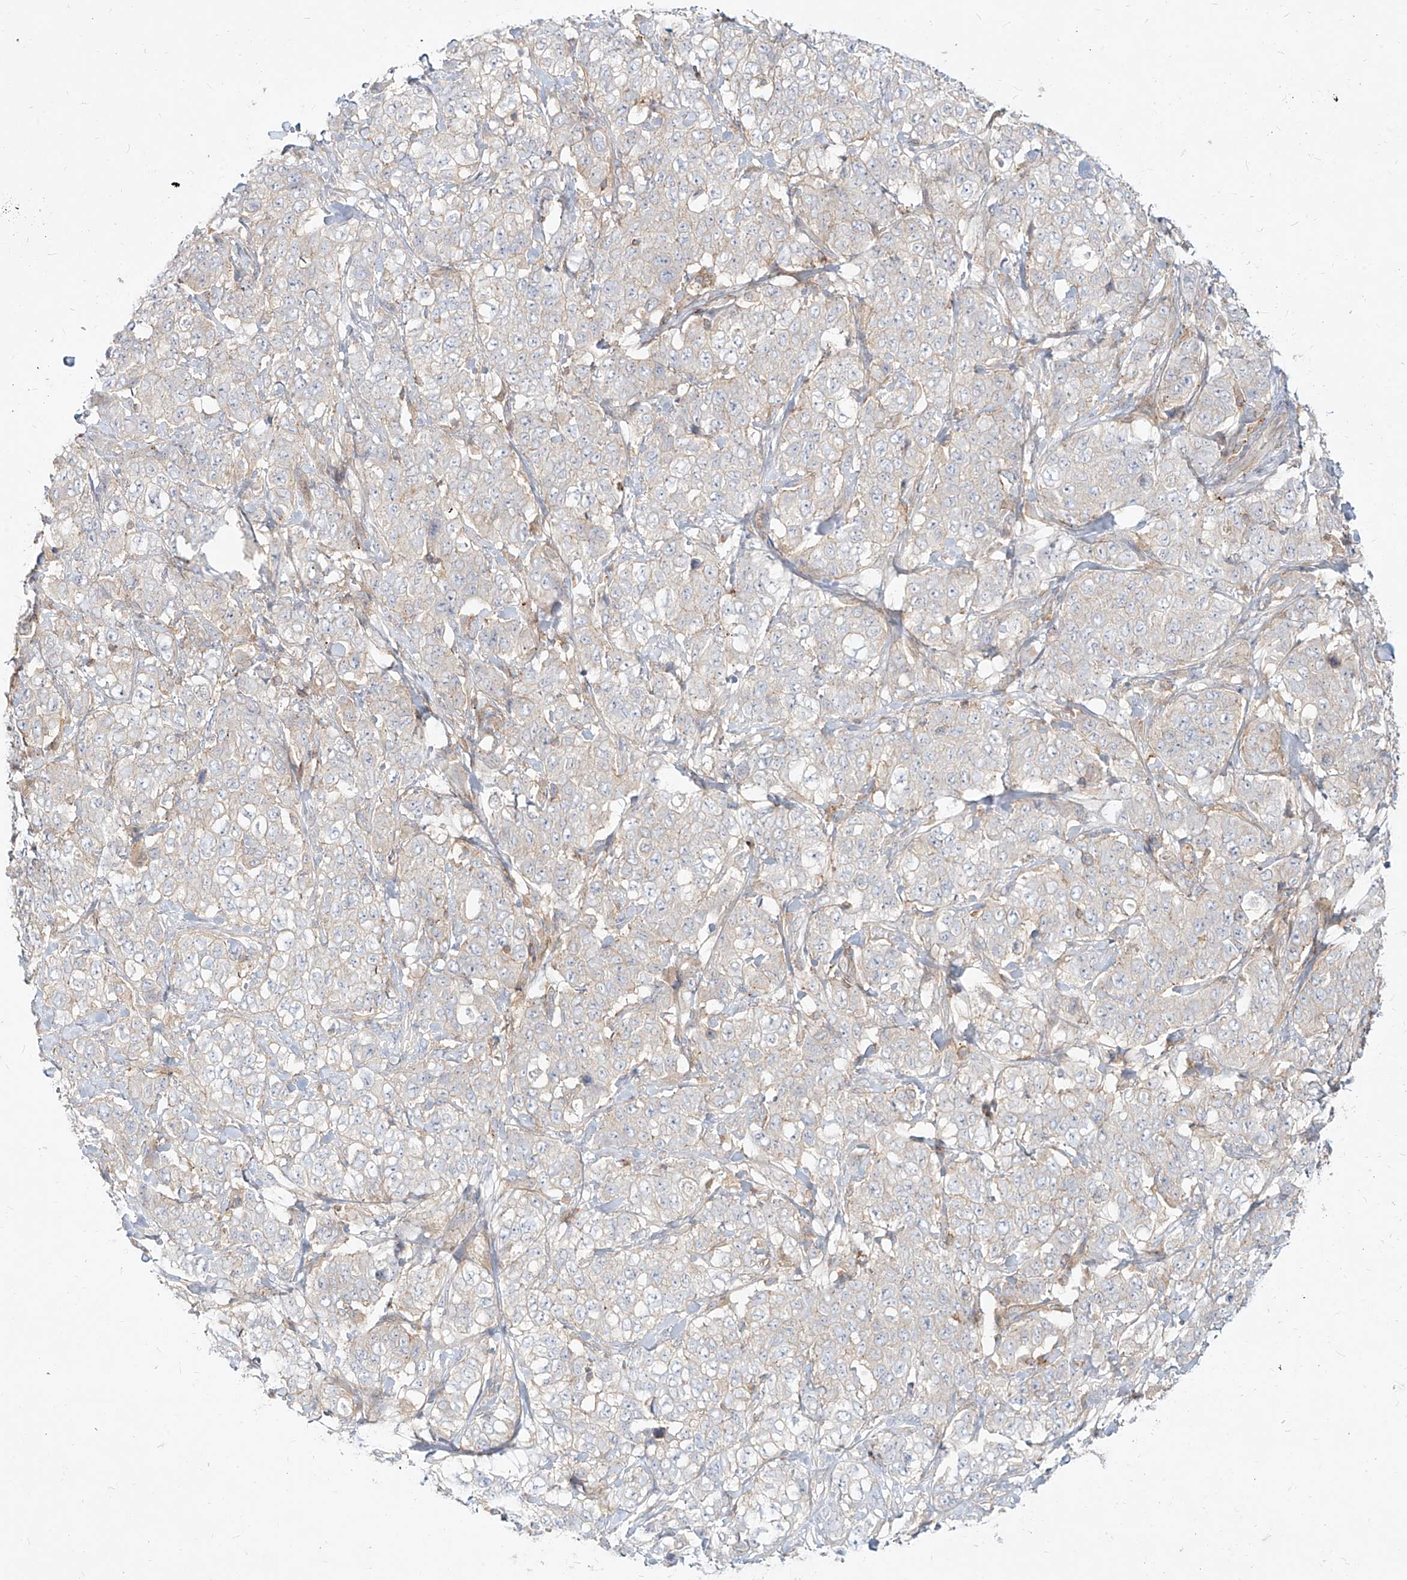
{"staining": {"intensity": "weak", "quantity": "<25%", "location": "cytoplasmic/membranous"}, "tissue": "stomach cancer", "cell_type": "Tumor cells", "image_type": "cancer", "snomed": [{"axis": "morphology", "description": "Adenocarcinoma, NOS"}, {"axis": "topography", "description": "Stomach"}], "caption": "High power microscopy micrograph of an immunohistochemistry histopathology image of adenocarcinoma (stomach), revealing no significant staining in tumor cells.", "gene": "SLC2A12", "patient": {"sex": "male", "age": 48}}